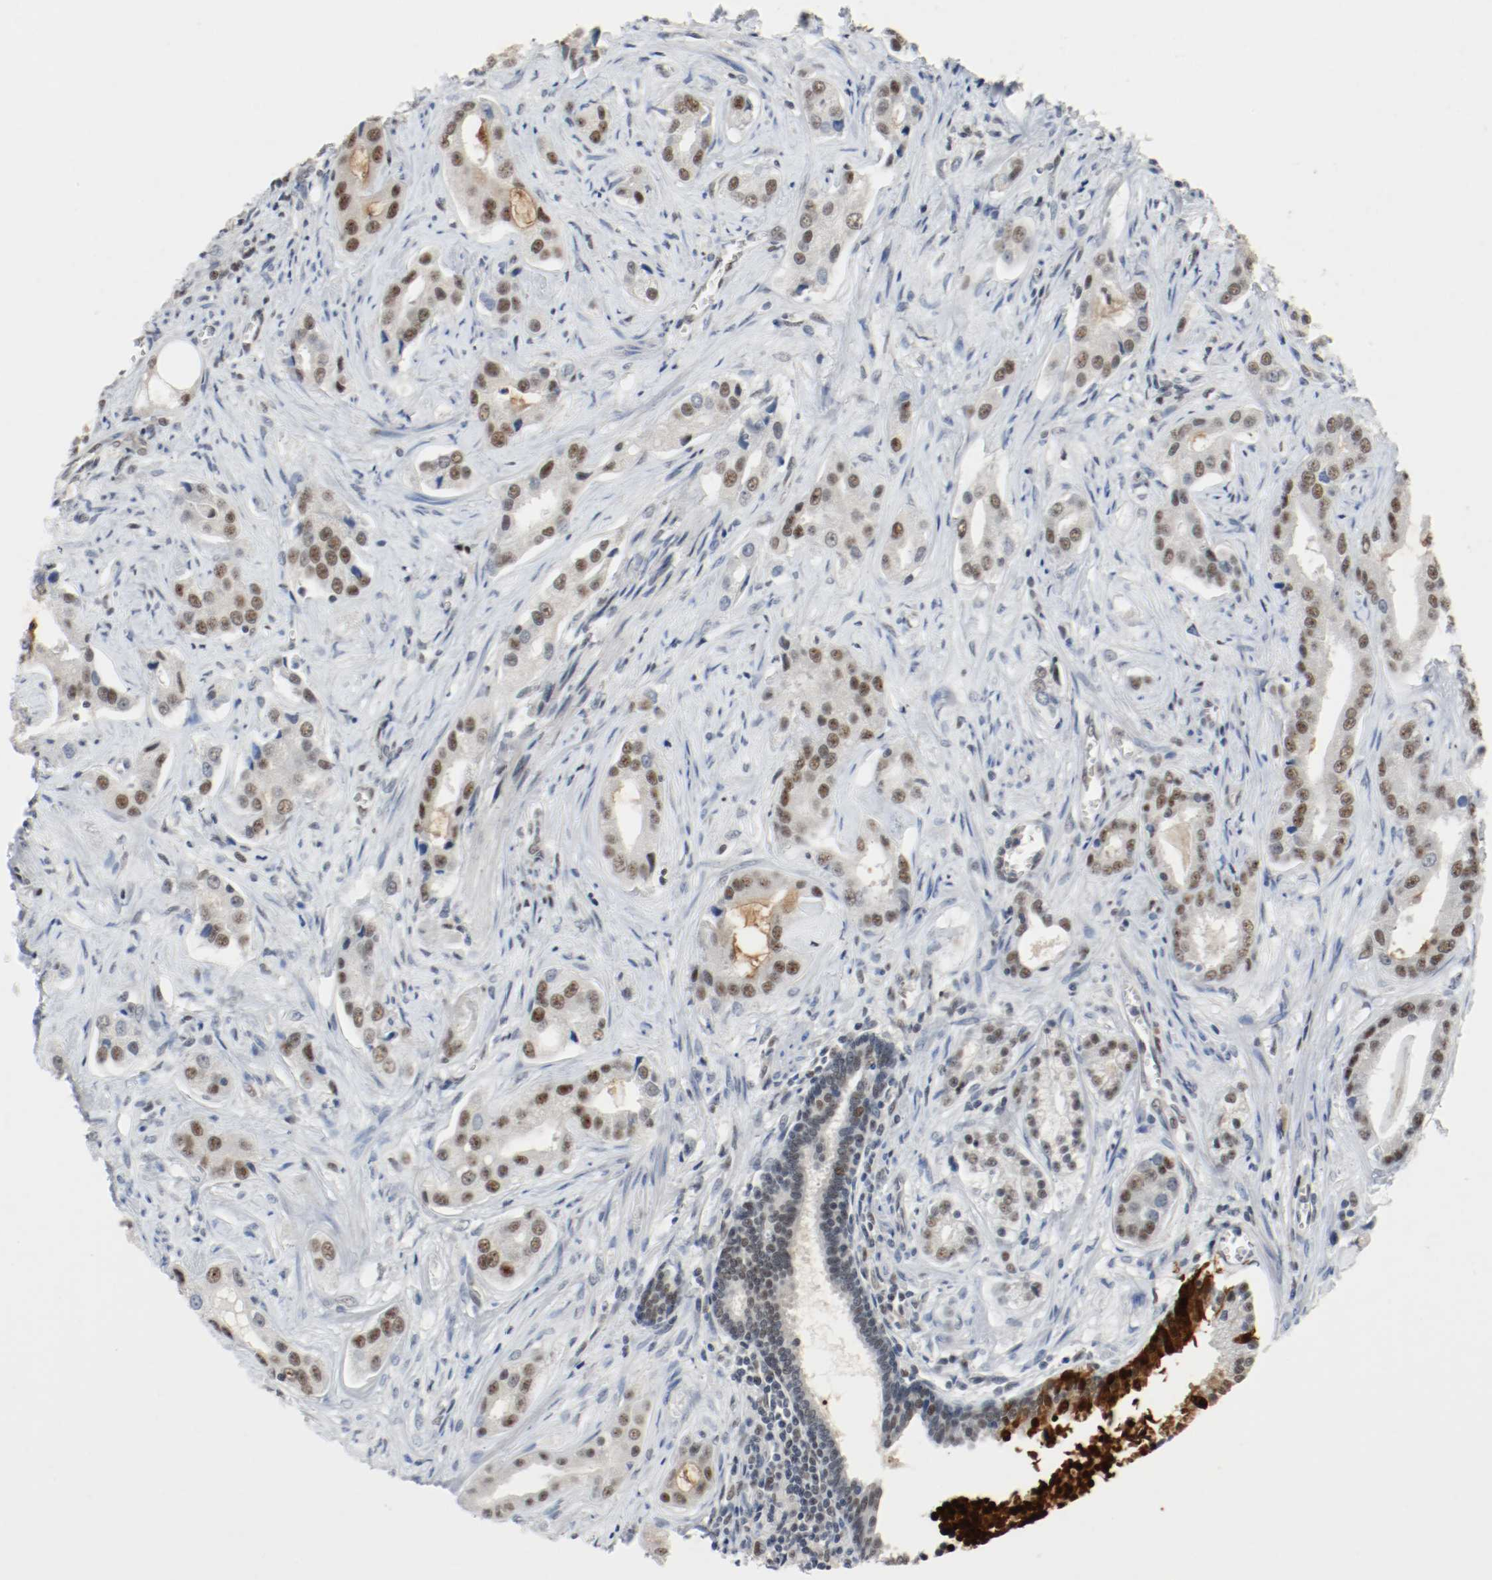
{"staining": {"intensity": "moderate", "quantity": "25%-75%", "location": "nuclear"}, "tissue": "prostate cancer", "cell_type": "Tumor cells", "image_type": "cancer", "snomed": [{"axis": "morphology", "description": "Adenocarcinoma, Low grade"}, {"axis": "topography", "description": "Prostate"}], "caption": "IHC (DAB) staining of adenocarcinoma (low-grade) (prostate) displays moderate nuclear protein positivity in approximately 25%-75% of tumor cells.", "gene": "ASH1L", "patient": {"sex": "male", "age": 59}}